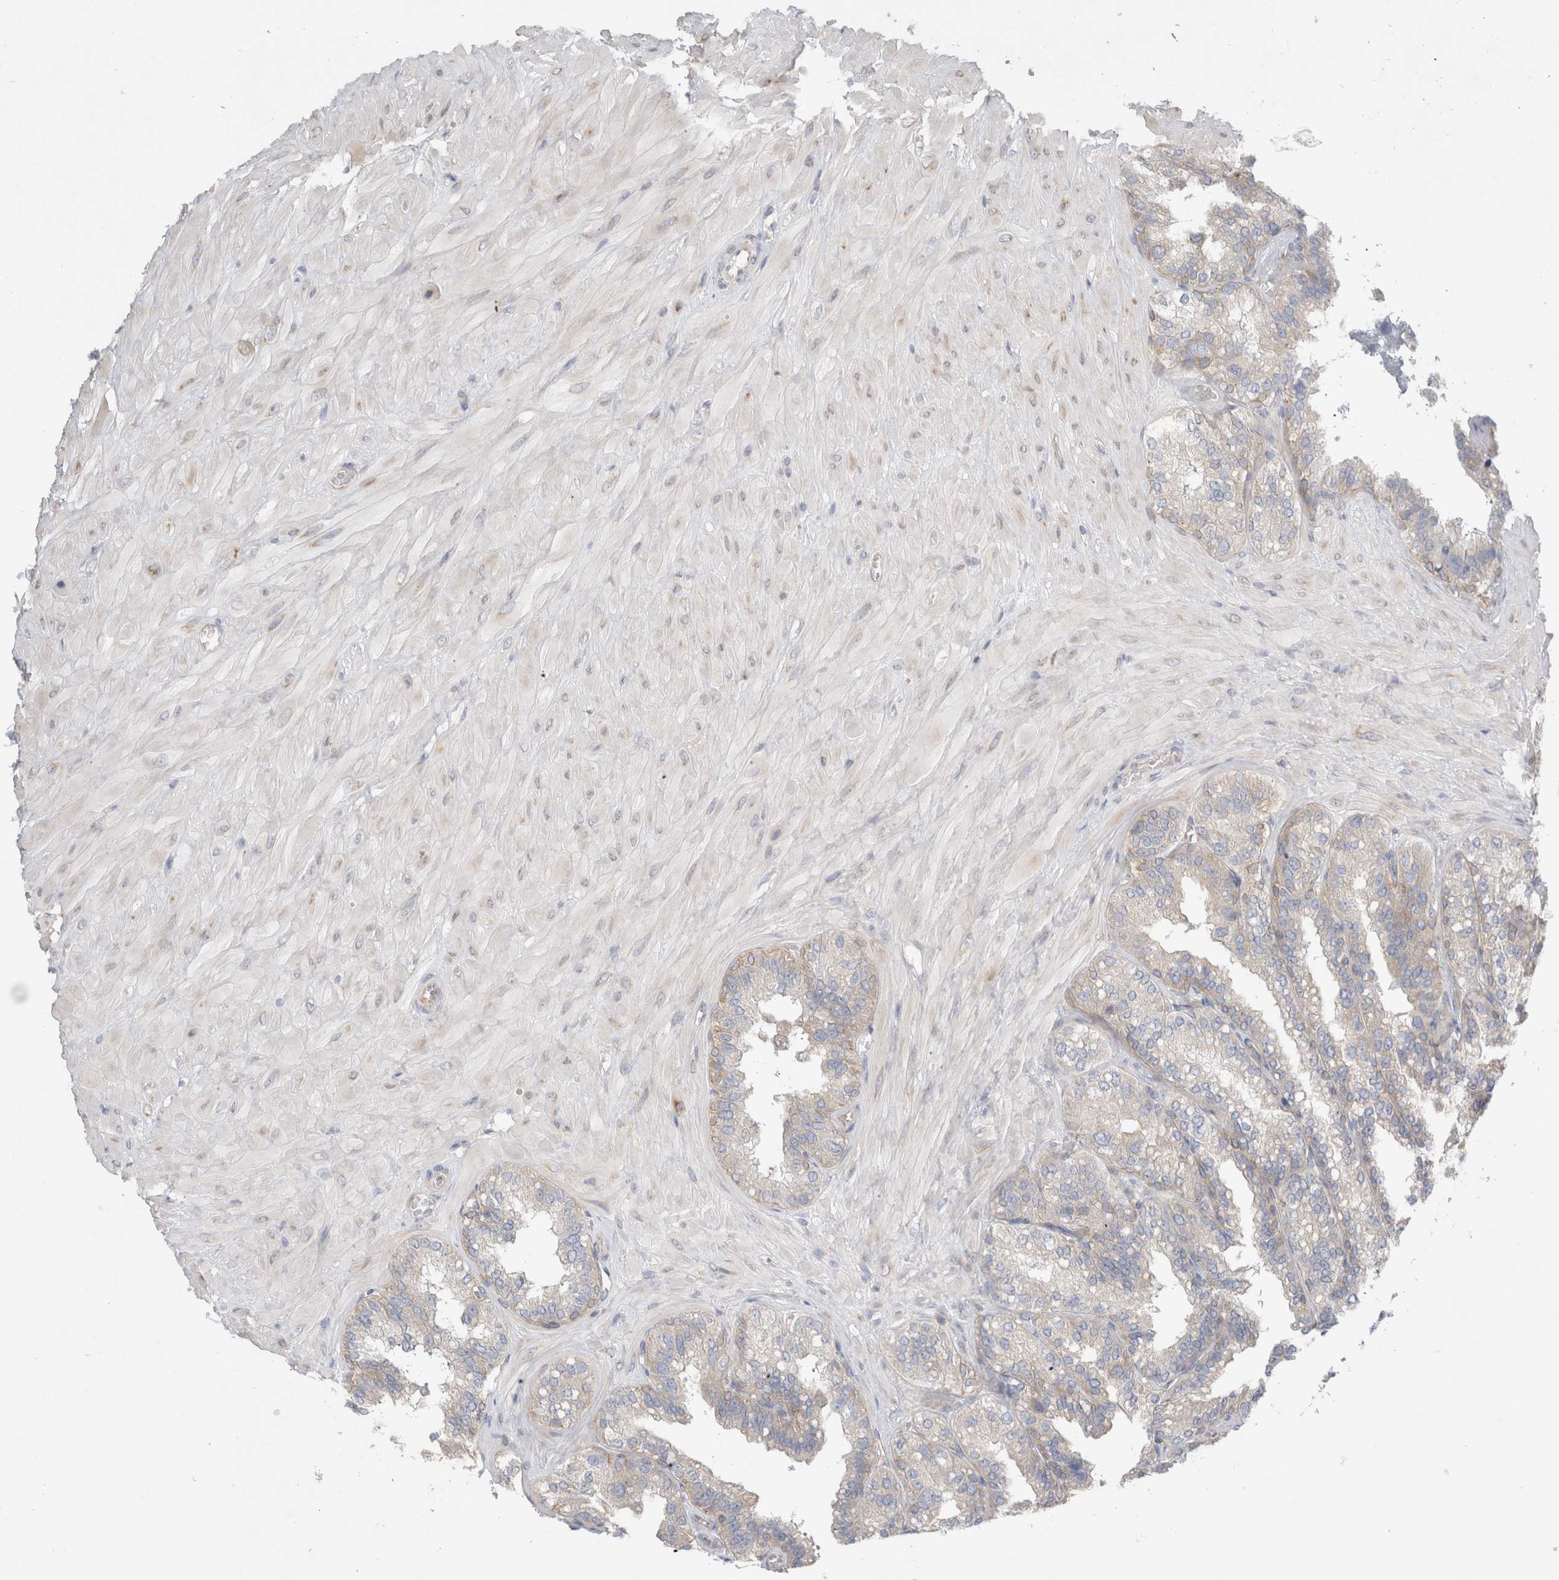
{"staining": {"intensity": "weak", "quantity": "<25%", "location": "cytoplasmic/membranous"}, "tissue": "seminal vesicle", "cell_type": "Glandular cells", "image_type": "normal", "snomed": [{"axis": "morphology", "description": "Normal tissue, NOS"}, {"axis": "topography", "description": "Prostate"}, {"axis": "topography", "description": "Seminal veicle"}], "caption": "Immunohistochemistry histopathology image of normal human seminal vesicle stained for a protein (brown), which displays no staining in glandular cells.", "gene": "ZNF23", "patient": {"sex": "male", "age": 51}}